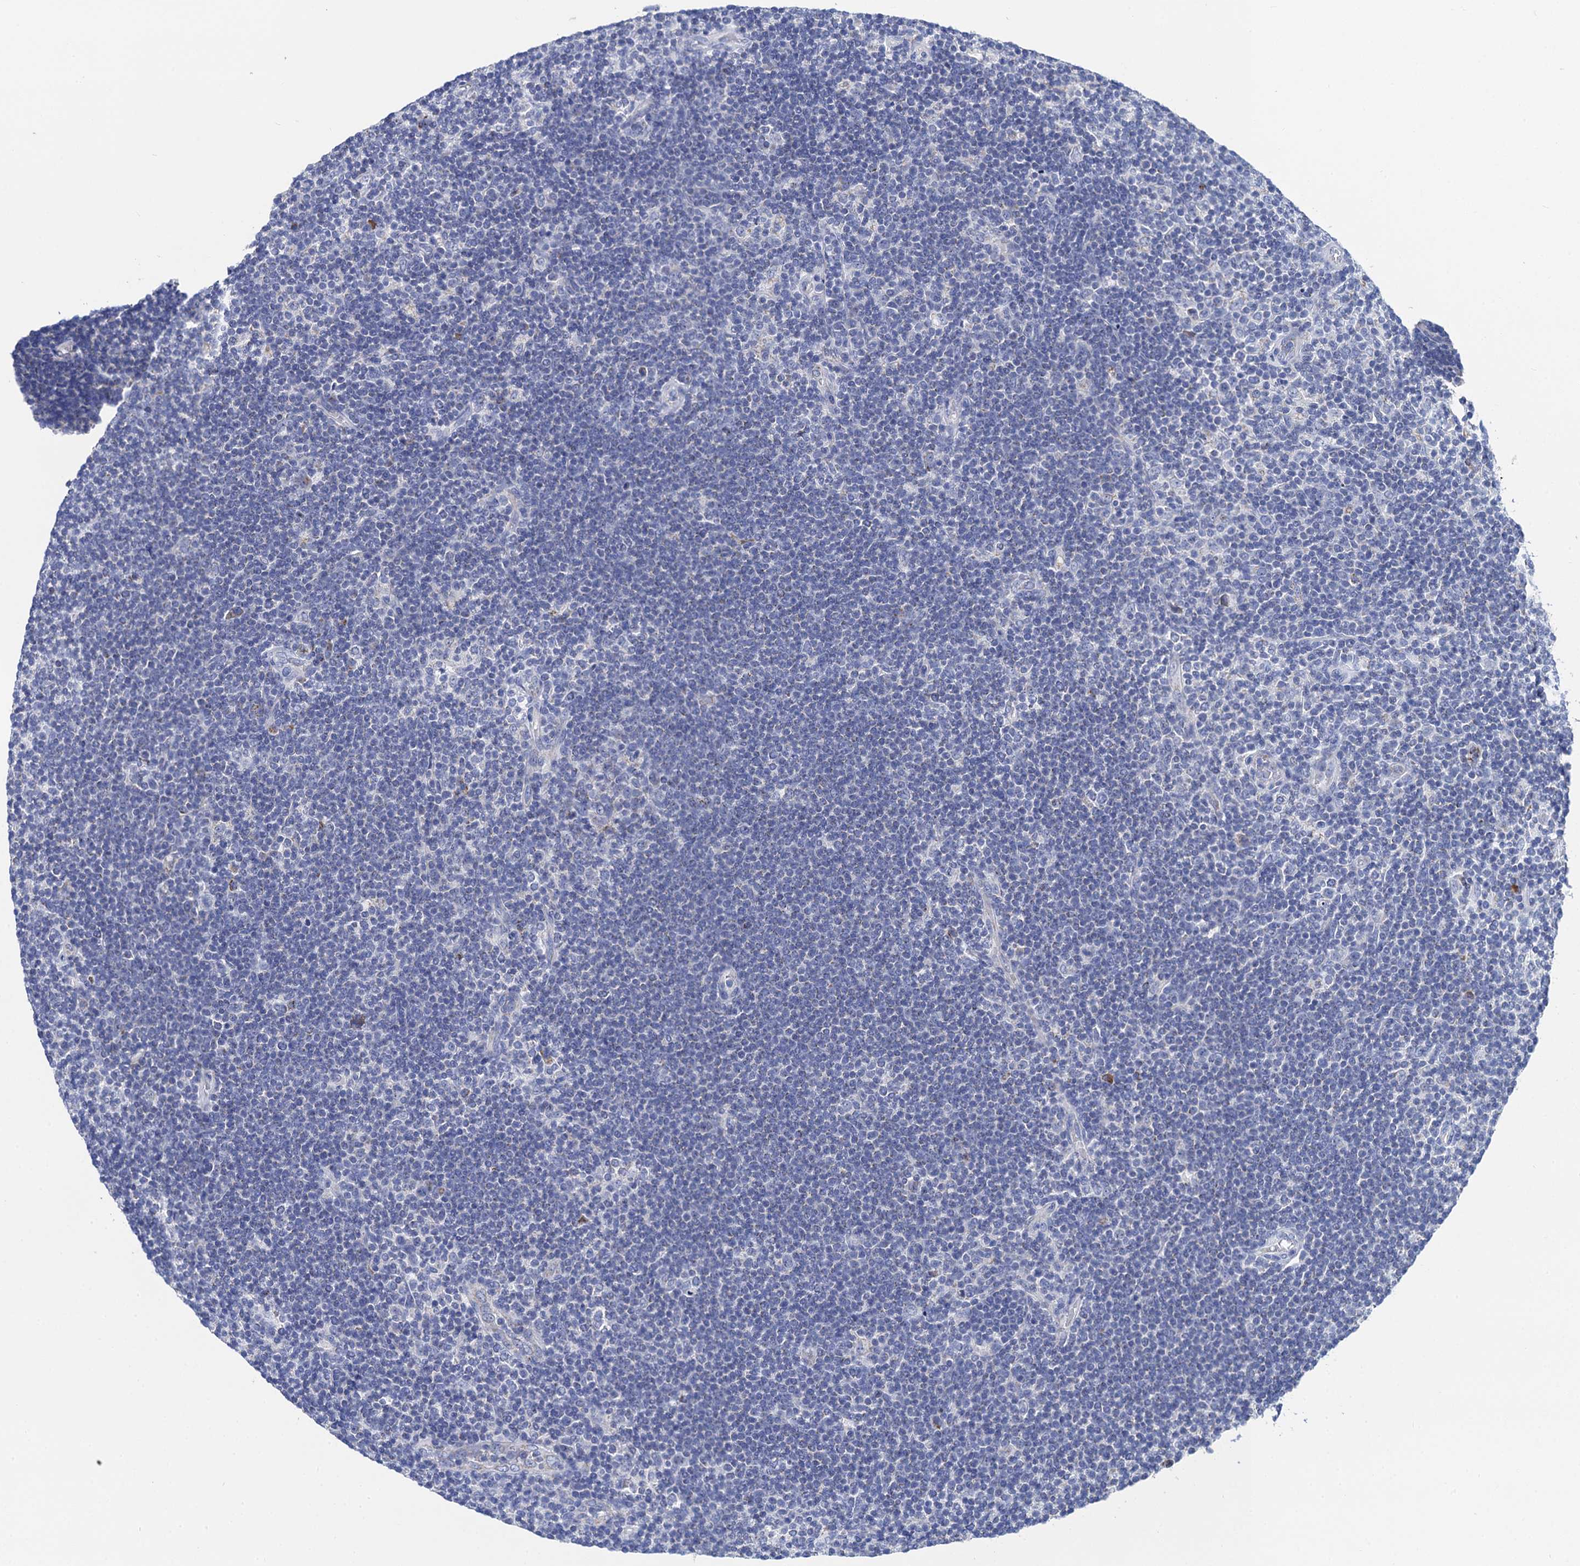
{"staining": {"intensity": "negative", "quantity": "none", "location": "none"}, "tissue": "lymphoma", "cell_type": "Tumor cells", "image_type": "cancer", "snomed": [{"axis": "morphology", "description": "Hodgkin's disease, NOS"}, {"axis": "topography", "description": "Lymph node"}], "caption": "Immunohistochemistry (IHC) of lymphoma displays no positivity in tumor cells.", "gene": "ACADSB", "patient": {"sex": "female", "age": 57}}